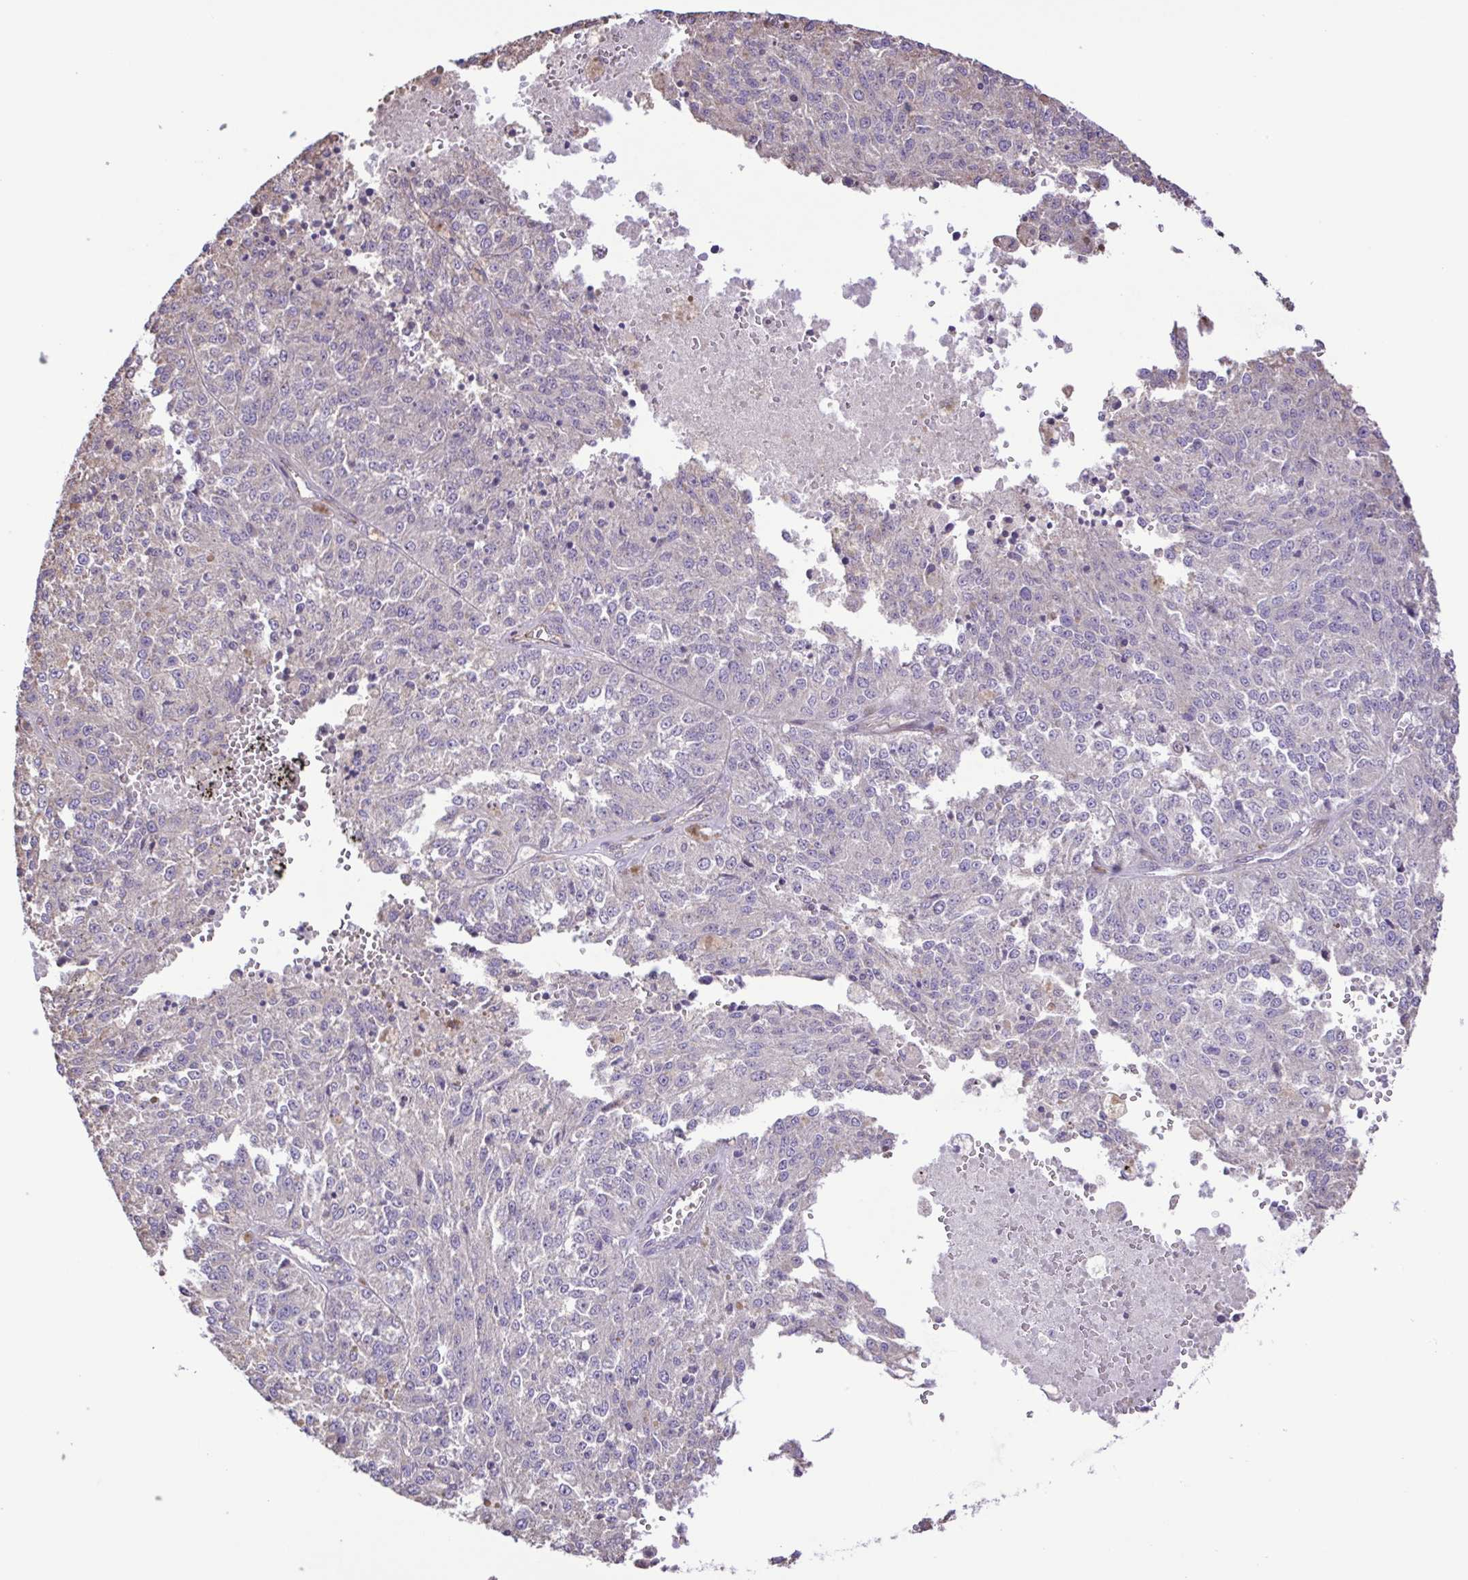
{"staining": {"intensity": "negative", "quantity": "none", "location": "none"}, "tissue": "melanoma", "cell_type": "Tumor cells", "image_type": "cancer", "snomed": [{"axis": "morphology", "description": "Malignant melanoma, Metastatic site"}, {"axis": "topography", "description": "Lymph node"}], "caption": "This is an IHC photomicrograph of human malignant melanoma (metastatic site). There is no expression in tumor cells.", "gene": "FLT1", "patient": {"sex": "female", "age": 64}}